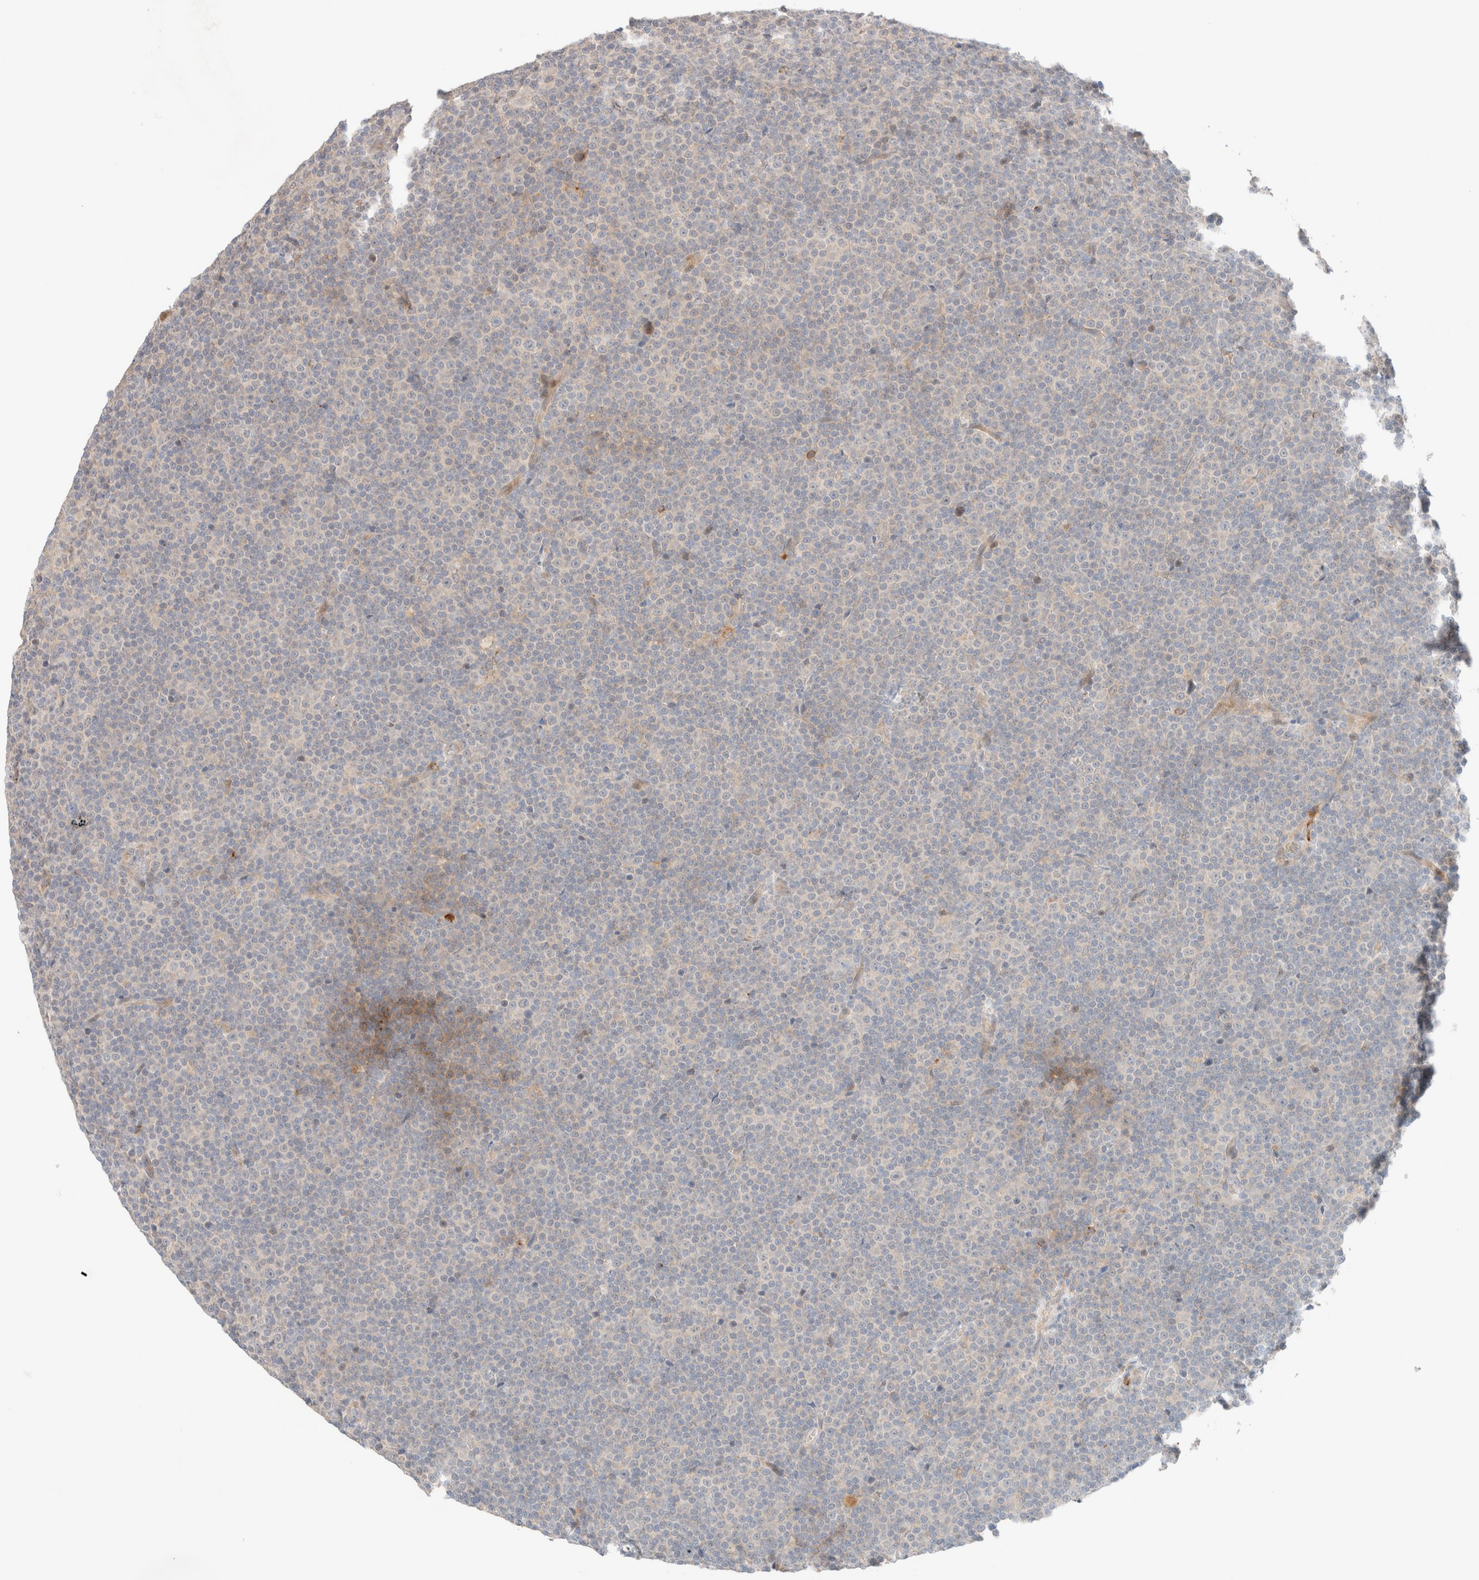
{"staining": {"intensity": "negative", "quantity": "none", "location": "none"}, "tissue": "lymphoma", "cell_type": "Tumor cells", "image_type": "cancer", "snomed": [{"axis": "morphology", "description": "Malignant lymphoma, non-Hodgkin's type, Low grade"}, {"axis": "topography", "description": "Lymph node"}], "caption": "A histopathology image of human malignant lymphoma, non-Hodgkin's type (low-grade) is negative for staining in tumor cells.", "gene": "SGSM2", "patient": {"sex": "female", "age": 67}}